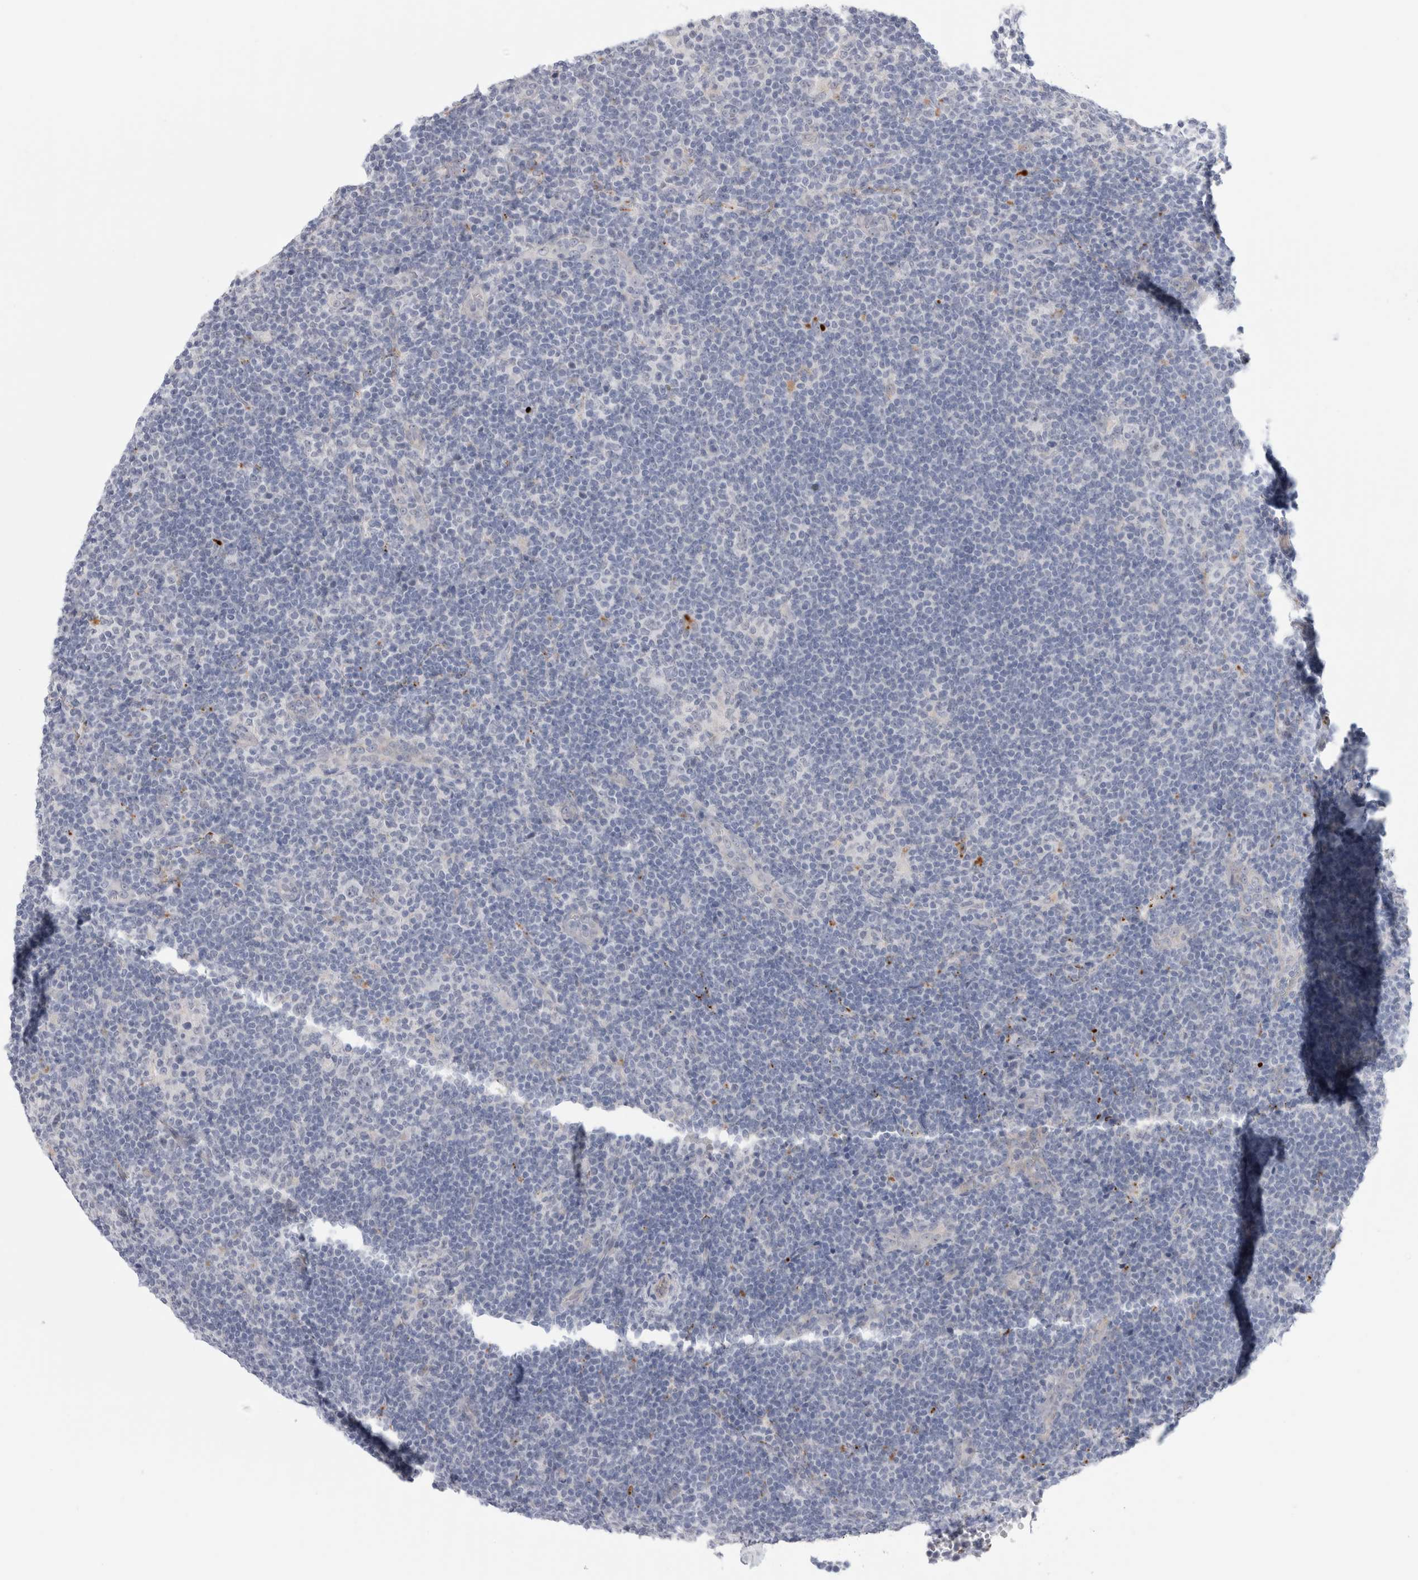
{"staining": {"intensity": "negative", "quantity": "none", "location": "none"}, "tissue": "lymphoma", "cell_type": "Tumor cells", "image_type": "cancer", "snomed": [{"axis": "morphology", "description": "Hodgkin's disease, NOS"}, {"axis": "topography", "description": "Lymph node"}], "caption": "DAB (3,3'-diaminobenzidine) immunohistochemical staining of human Hodgkin's disease displays no significant staining in tumor cells.", "gene": "ANKMY1", "patient": {"sex": "female", "age": 57}}